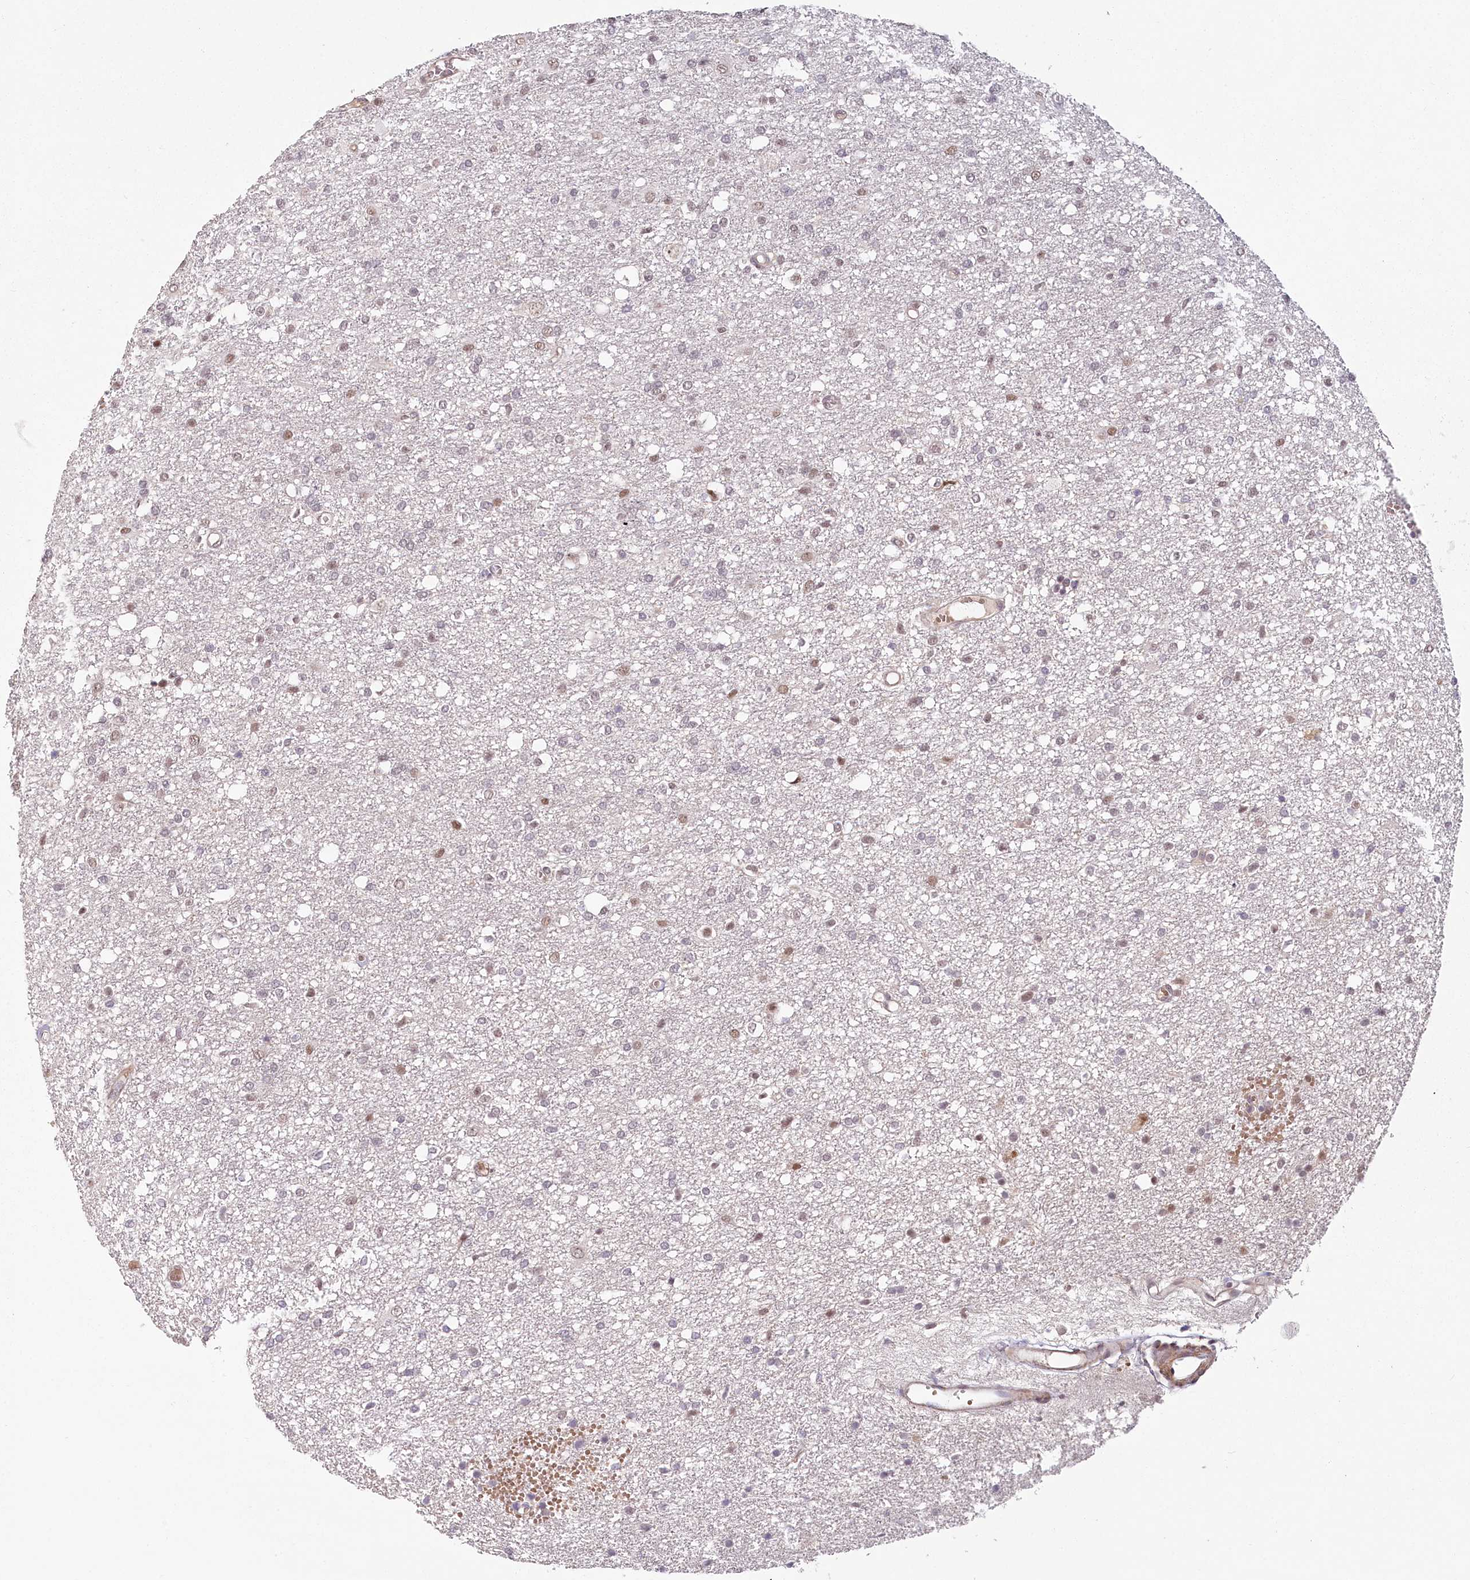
{"staining": {"intensity": "weak", "quantity": "<25%", "location": "nuclear"}, "tissue": "glioma", "cell_type": "Tumor cells", "image_type": "cancer", "snomed": [{"axis": "morphology", "description": "Glioma, malignant, High grade"}, {"axis": "topography", "description": "Brain"}], "caption": "The IHC photomicrograph has no significant staining in tumor cells of malignant glioma (high-grade) tissue.", "gene": "FAM204A", "patient": {"sex": "female", "age": 59}}